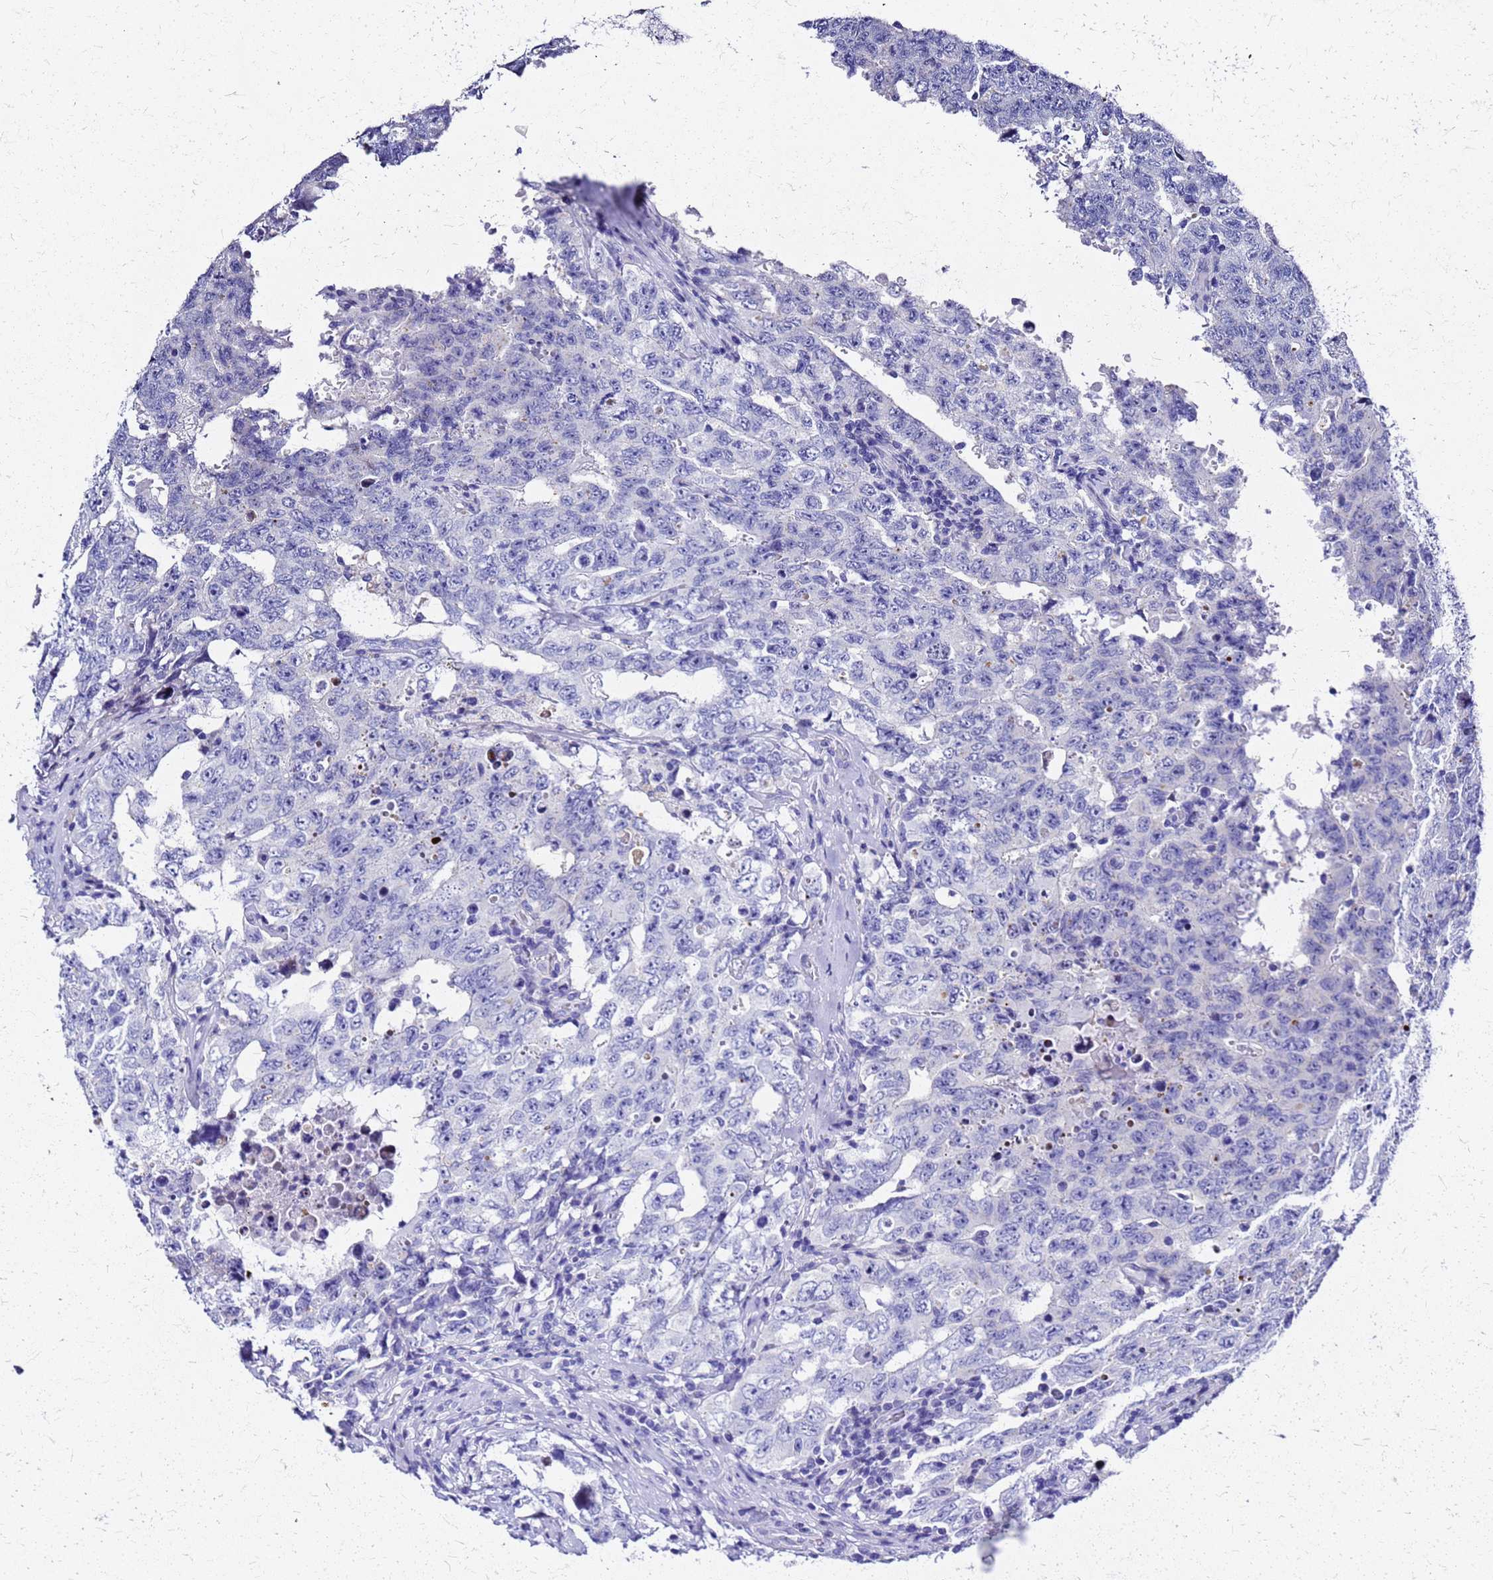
{"staining": {"intensity": "negative", "quantity": "none", "location": "none"}, "tissue": "testis cancer", "cell_type": "Tumor cells", "image_type": "cancer", "snomed": [{"axis": "morphology", "description": "Carcinoma, Embryonal, NOS"}, {"axis": "topography", "description": "Testis"}], "caption": "This is an immunohistochemistry (IHC) histopathology image of human testis embryonal carcinoma. There is no expression in tumor cells.", "gene": "SMIM21", "patient": {"sex": "male", "age": 26}}